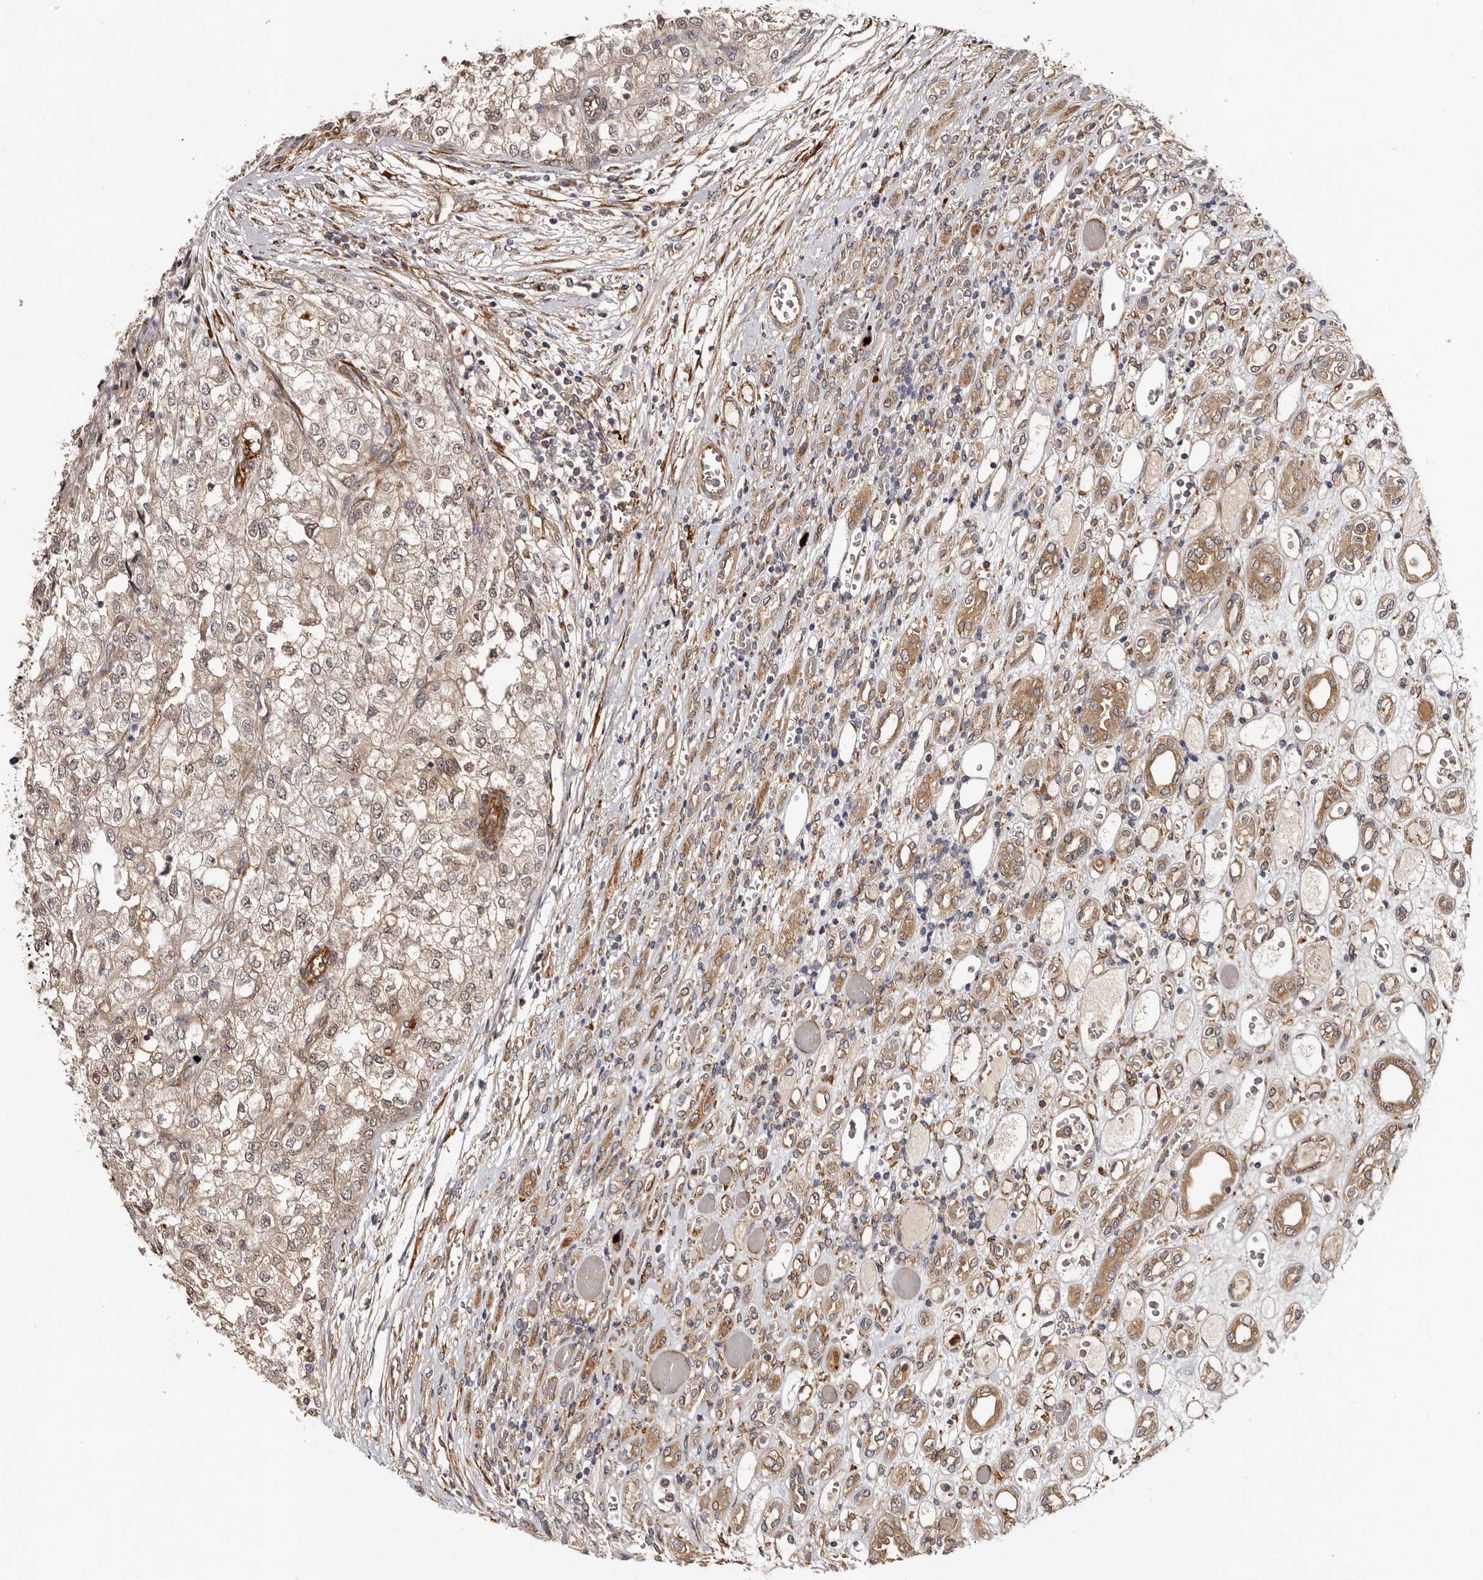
{"staining": {"intensity": "weak", "quantity": "25%-75%", "location": "cytoplasmic/membranous"}, "tissue": "renal cancer", "cell_type": "Tumor cells", "image_type": "cancer", "snomed": [{"axis": "morphology", "description": "Adenocarcinoma, NOS"}, {"axis": "topography", "description": "Kidney"}], "caption": "A brown stain labels weak cytoplasmic/membranous positivity of a protein in renal cancer (adenocarcinoma) tumor cells.", "gene": "TBC1D22B", "patient": {"sex": "female", "age": 54}}